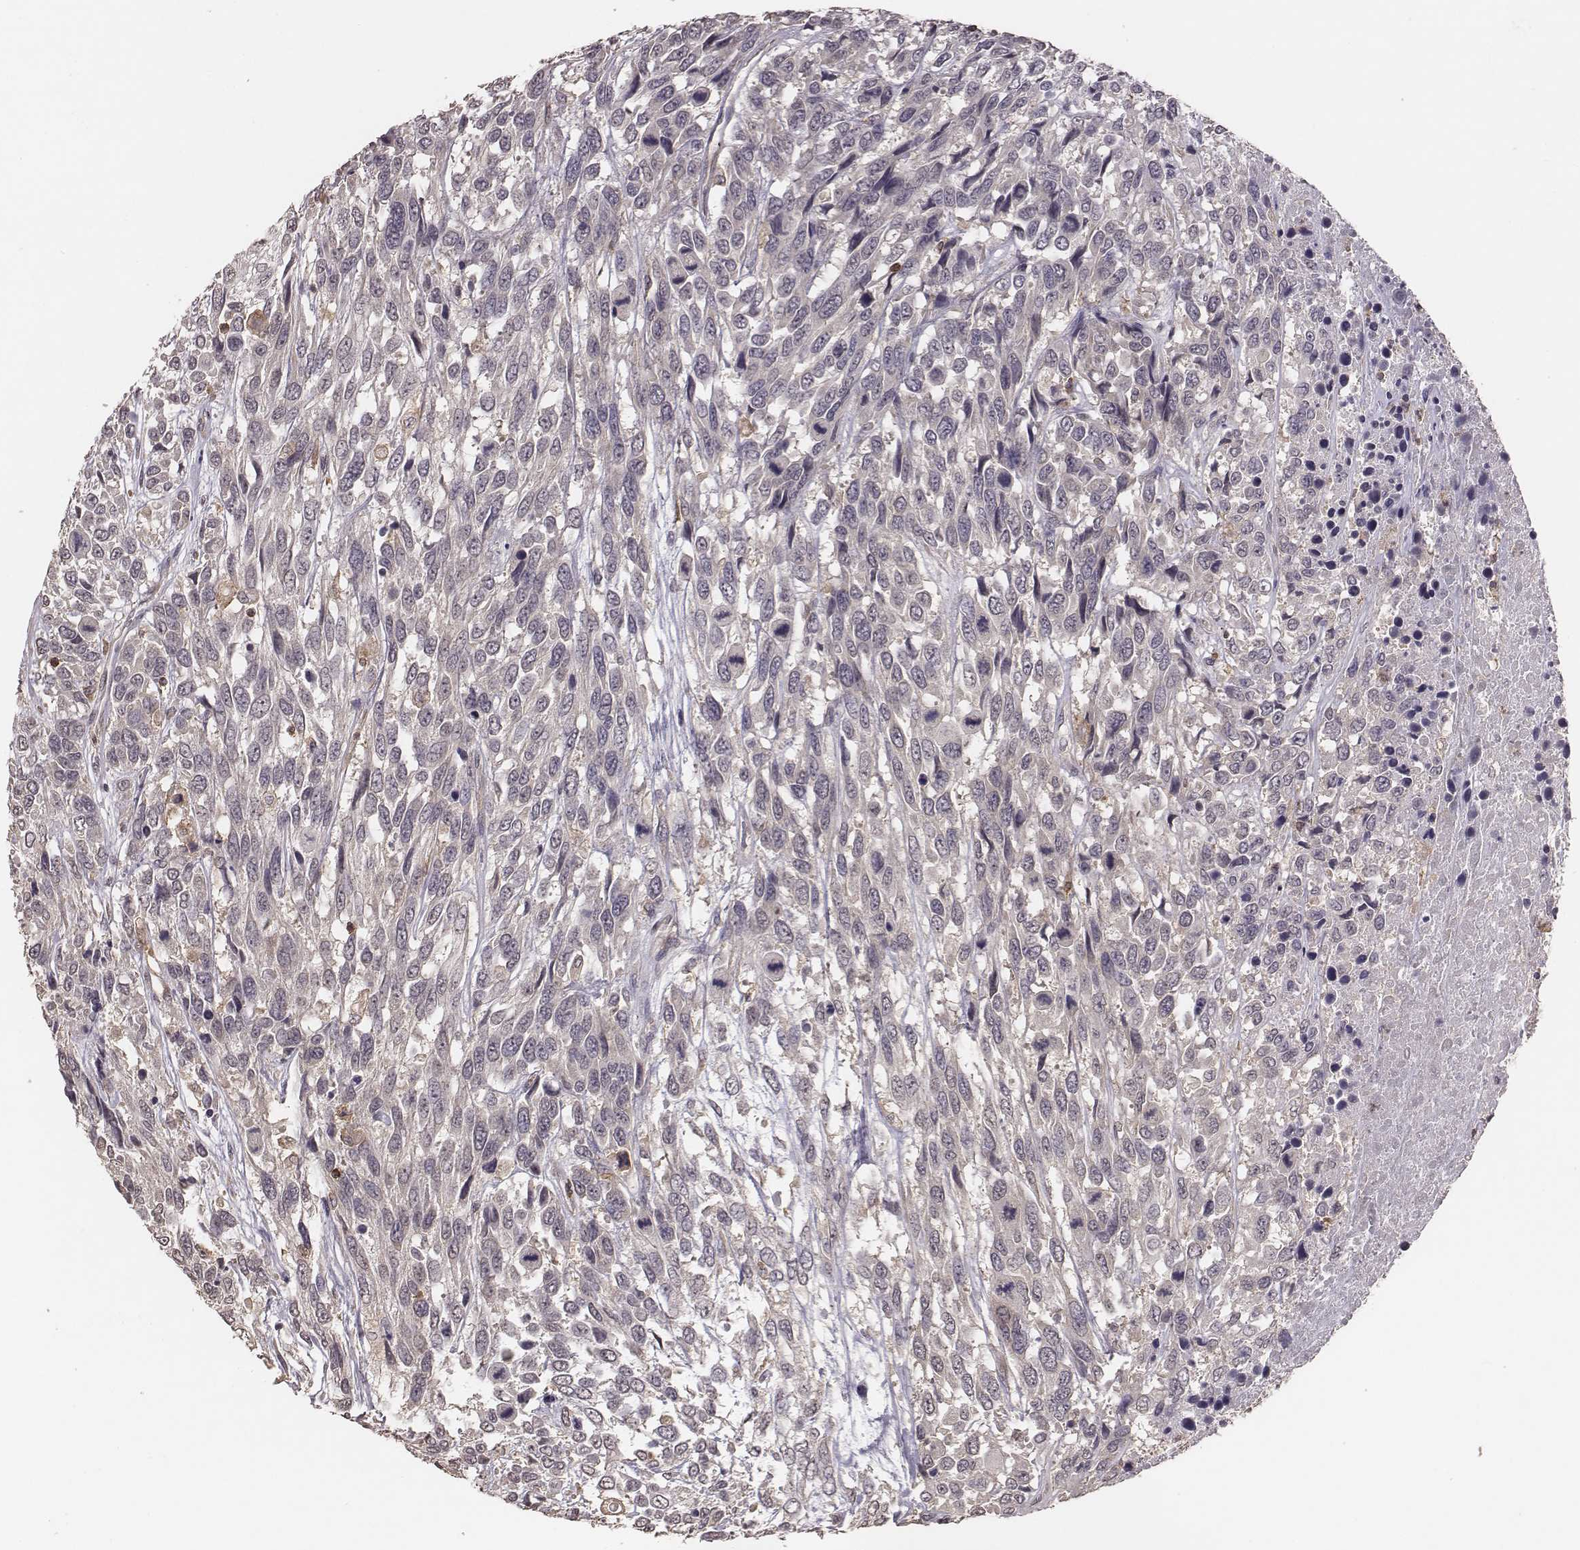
{"staining": {"intensity": "negative", "quantity": "none", "location": "none"}, "tissue": "urothelial cancer", "cell_type": "Tumor cells", "image_type": "cancer", "snomed": [{"axis": "morphology", "description": "Urothelial carcinoma, High grade"}, {"axis": "topography", "description": "Urinary bladder"}], "caption": "High power microscopy micrograph of an immunohistochemistry histopathology image of urothelial carcinoma (high-grade), revealing no significant staining in tumor cells.", "gene": "PILRA", "patient": {"sex": "female", "age": 70}}